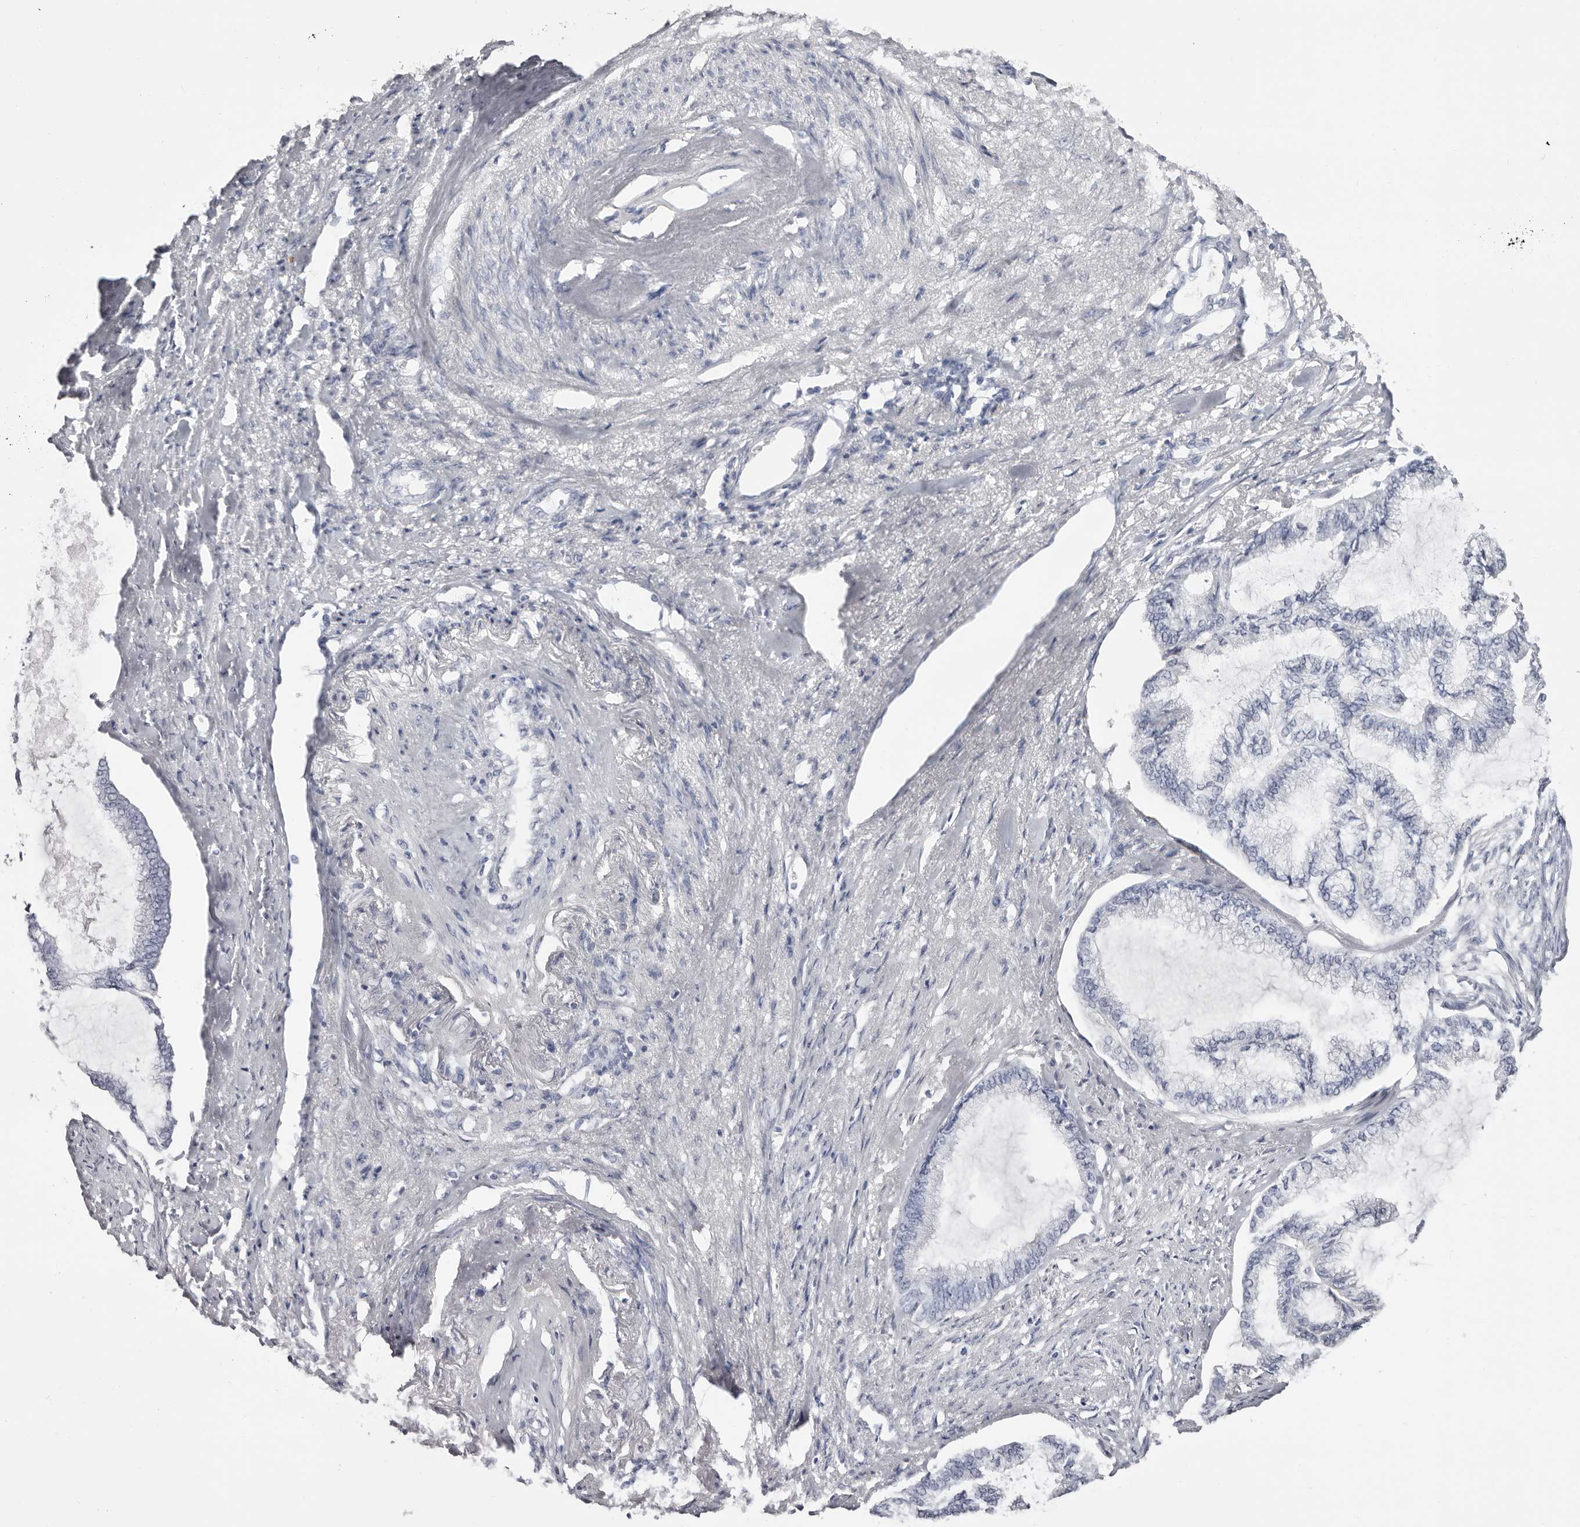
{"staining": {"intensity": "negative", "quantity": "none", "location": "none"}, "tissue": "endometrial cancer", "cell_type": "Tumor cells", "image_type": "cancer", "snomed": [{"axis": "morphology", "description": "Adenocarcinoma, NOS"}, {"axis": "topography", "description": "Endometrium"}], "caption": "High power microscopy micrograph of an IHC photomicrograph of adenocarcinoma (endometrial), revealing no significant expression in tumor cells. Brightfield microscopy of IHC stained with DAB (brown) and hematoxylin (blue), captured at high magnification.", "gene": "AKNAD1", "patient": {"sex": "female", "age": 86}}